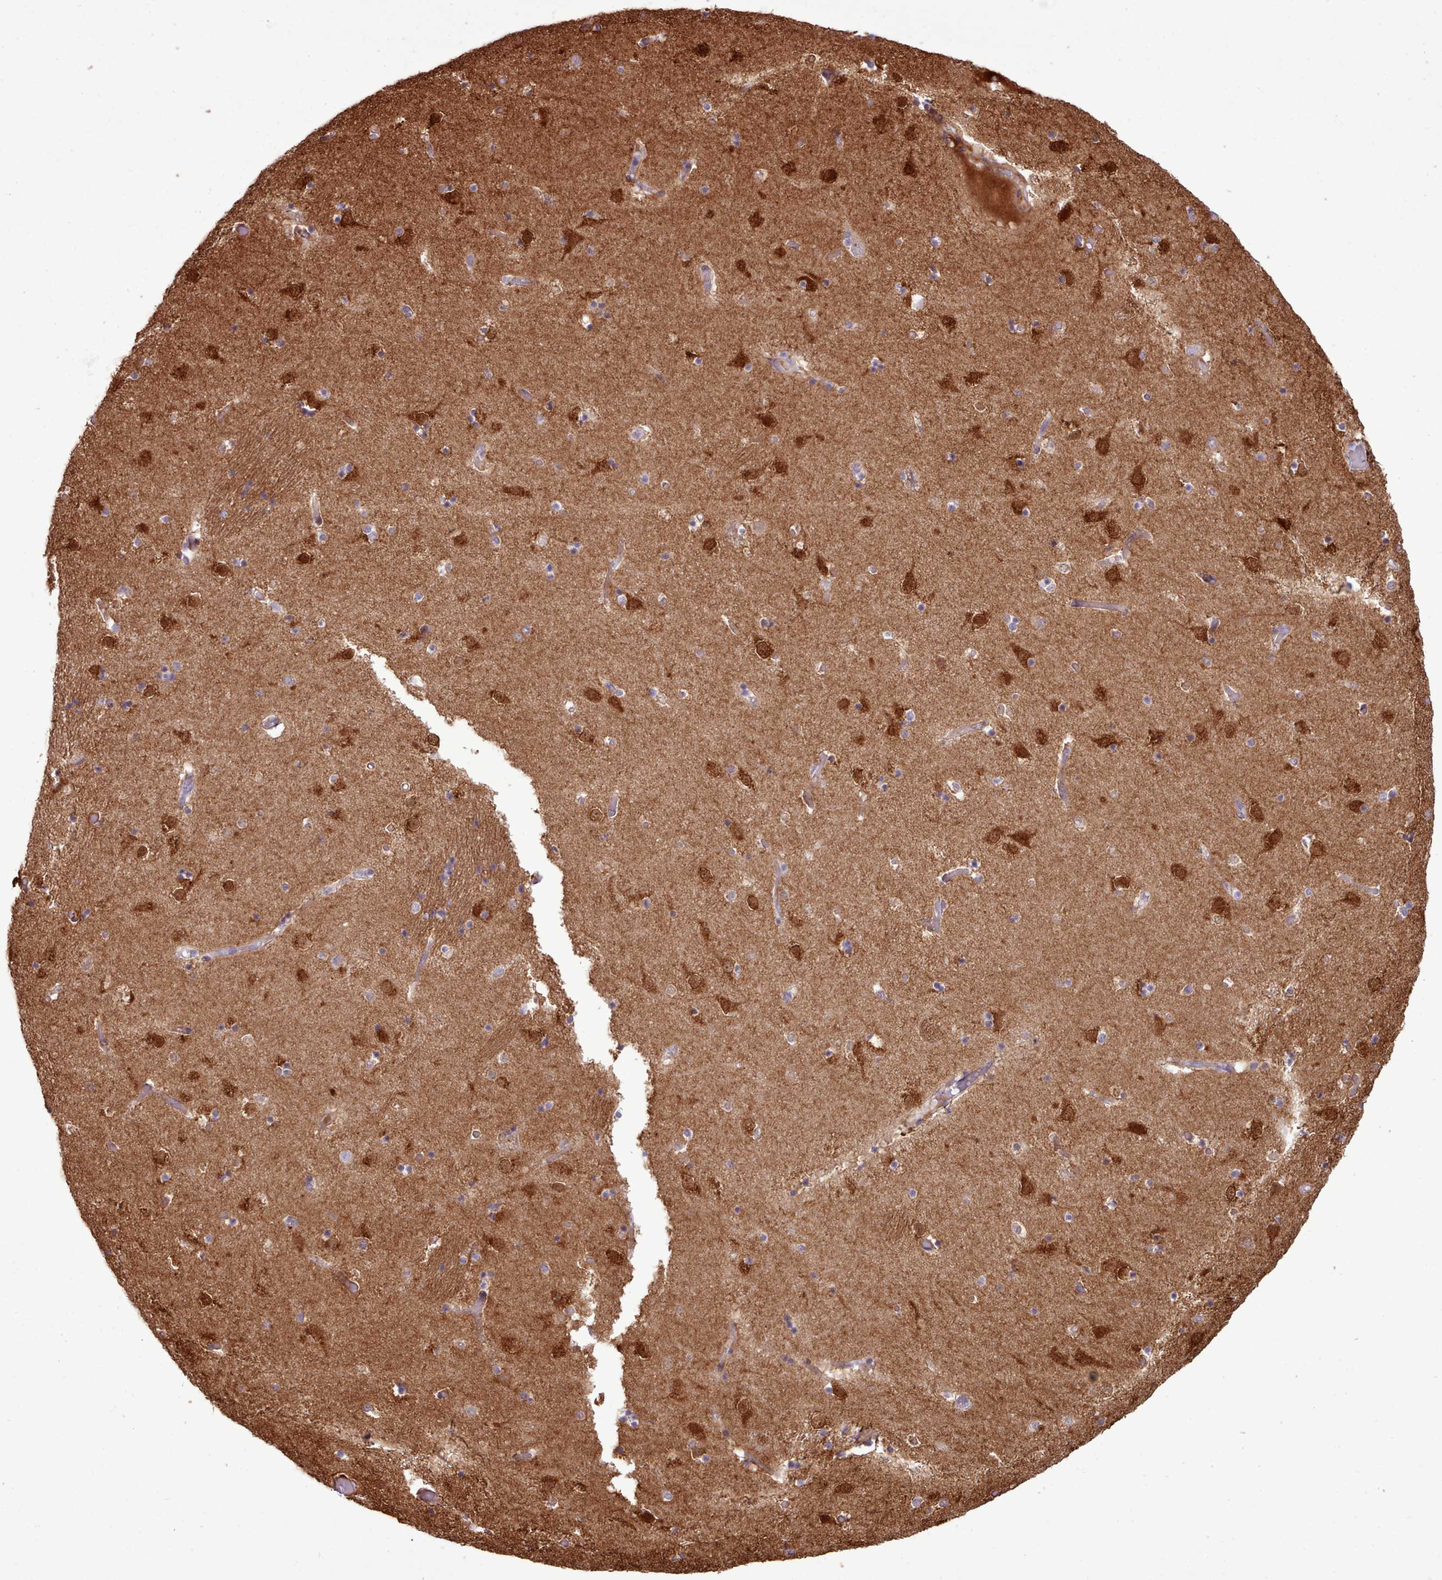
{"staining": {"intensity": "negative", "quantity": "none", "location": "none"}, "tissue": "caudate", "cell_type": "Glial cells", "image_type": "normal", "snomed": [{"axis": "morphology", "description": "Normal tissue, NOS"}, {"axis": "topography", "description": "Lateral ventricle wall"}], "caption": "An immunohistochemistry (IHC) photomicrograph of normal caudate is shown. There is no staining in glial cells of caudate.", "gene": "PPP3R1", "patient": {"sex": "female", "age": 52}}